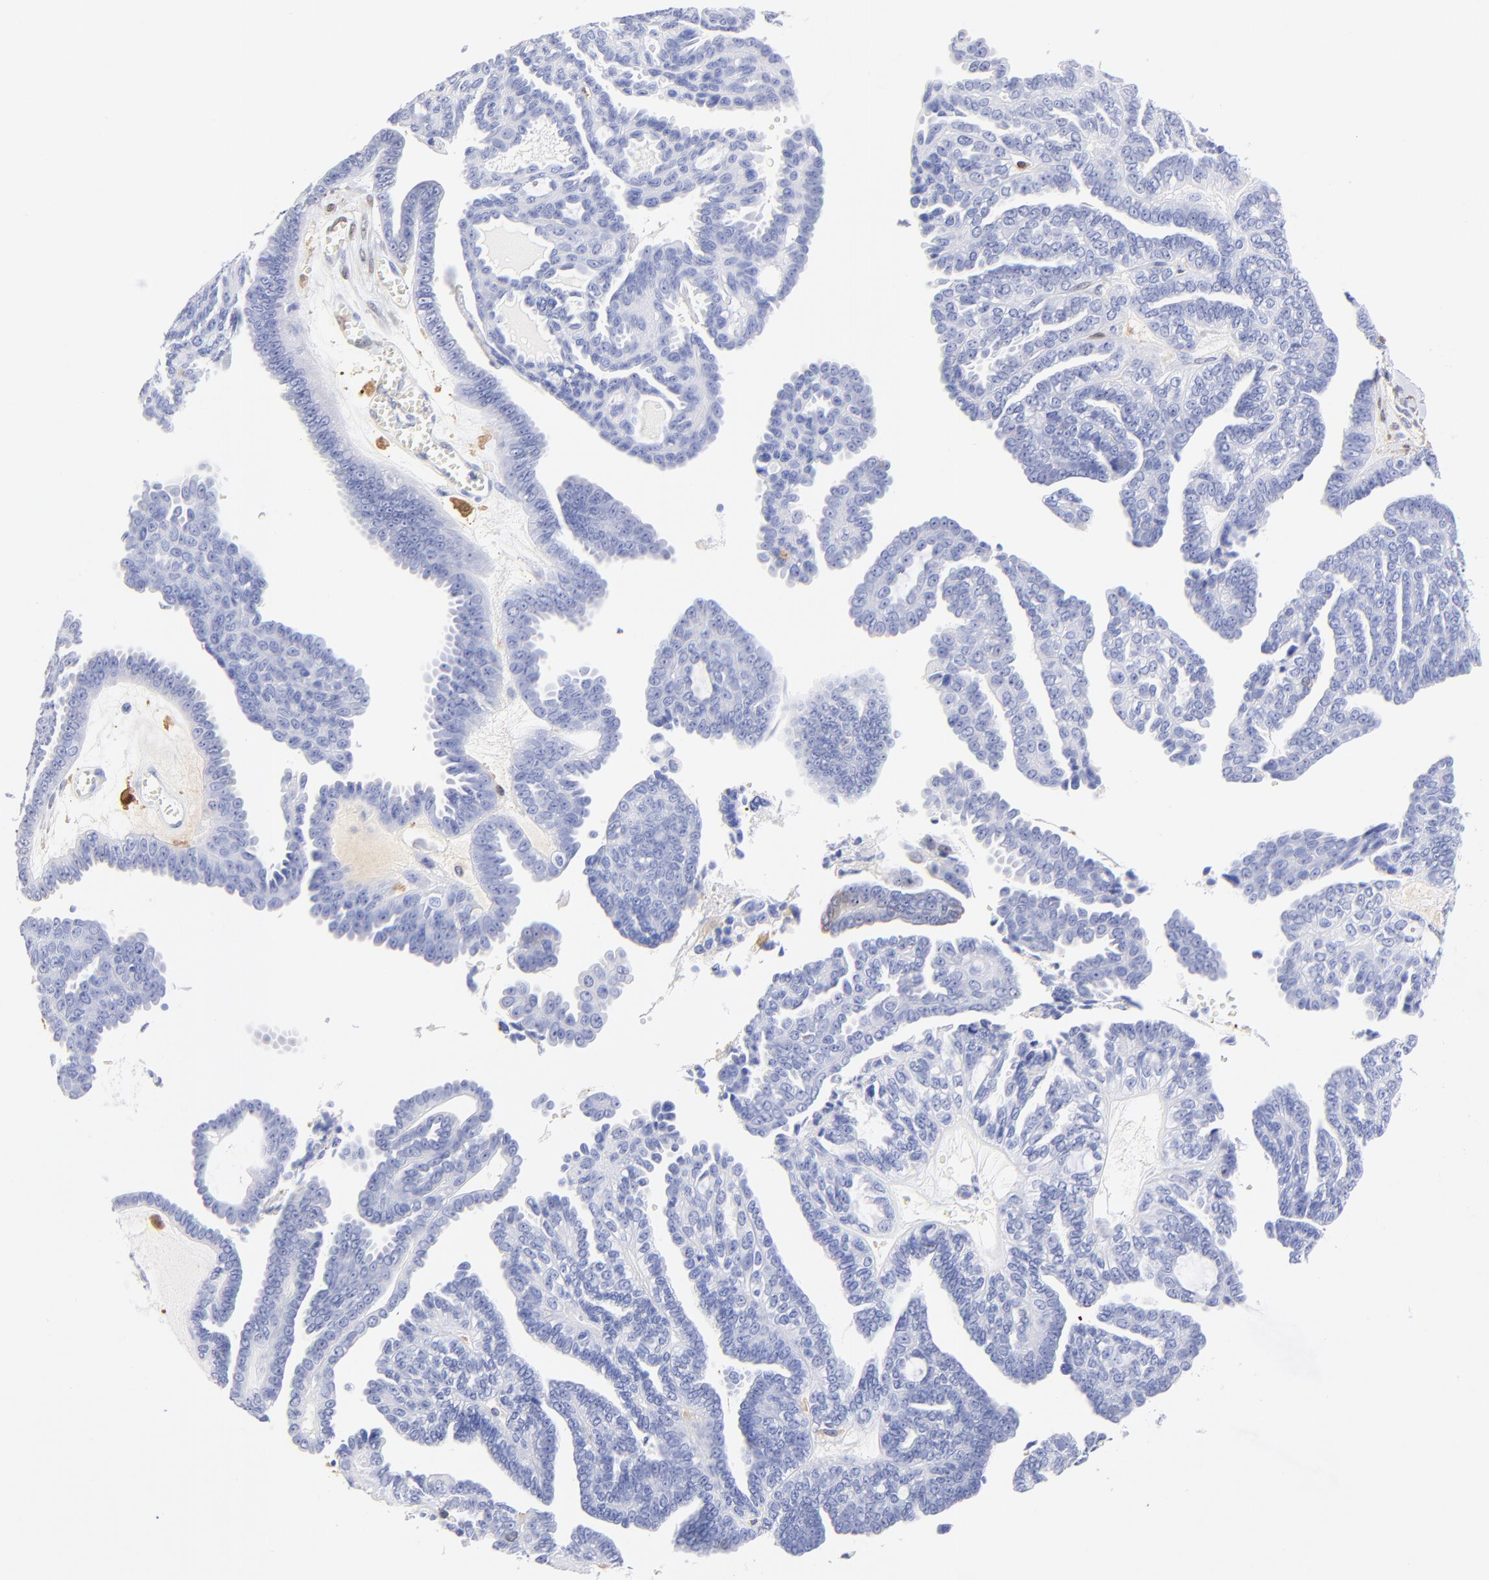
{"staining": {"intensity": "negative", "quantity": "none", "location": "none"}, "tissue": "ovarian cancer", "cell_type": "Tumor cells", "image_type": "cancer", "snomed": [{"axis": "morphology", "description": "Cystadenocarcinoma, serous, NOS"}, {"axis": "topography", "description": "Ovary"}], "caption": "A histopathology image of ovarian serous cystadenocarcinoma stained for a protein exhibits no brown staining in tumor cells.", "gene": "ALDH1A1", "patient": {"sex": "female", "age": 71}}